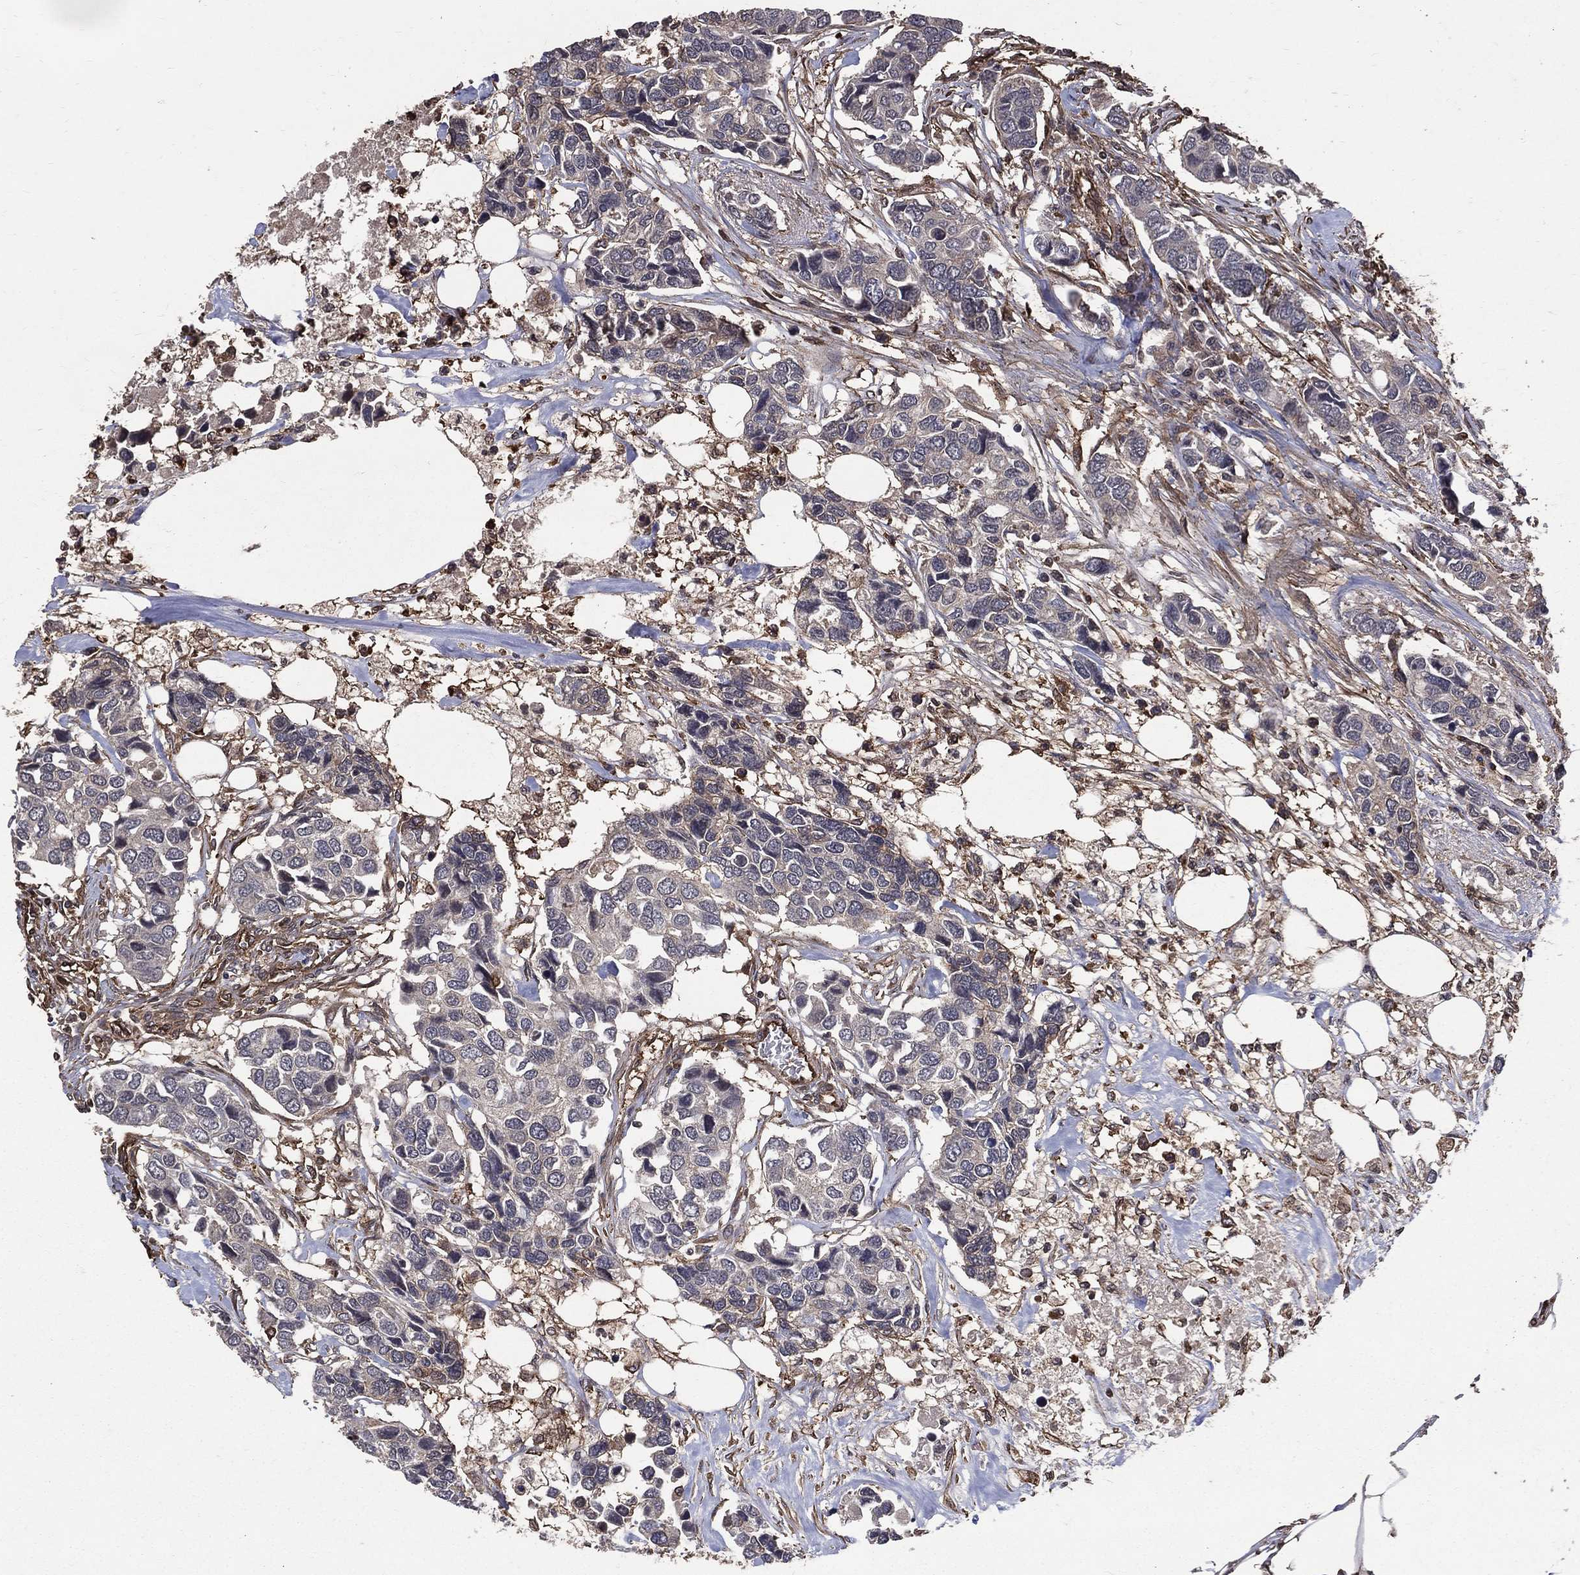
{"staining": {"intensity": "negative", "quantity": "none", "location": "none"}, "tissue": "breast cancer", "cell_type": "Tumor cells", "image_type": "cancer", "snomed": [{"axis": "morphology", "description": "Duct carcinoma"}, {"axis": "topography", "description": "Breast"}], "caption": "This is an immunohistochemistry (IHC) photomicrograph of human infiltrating ductal carcinoma (breast). There is no staining in tumor cells.", "gene": "DPYSL2", "patient": {"sex": "female", "age": 83}}